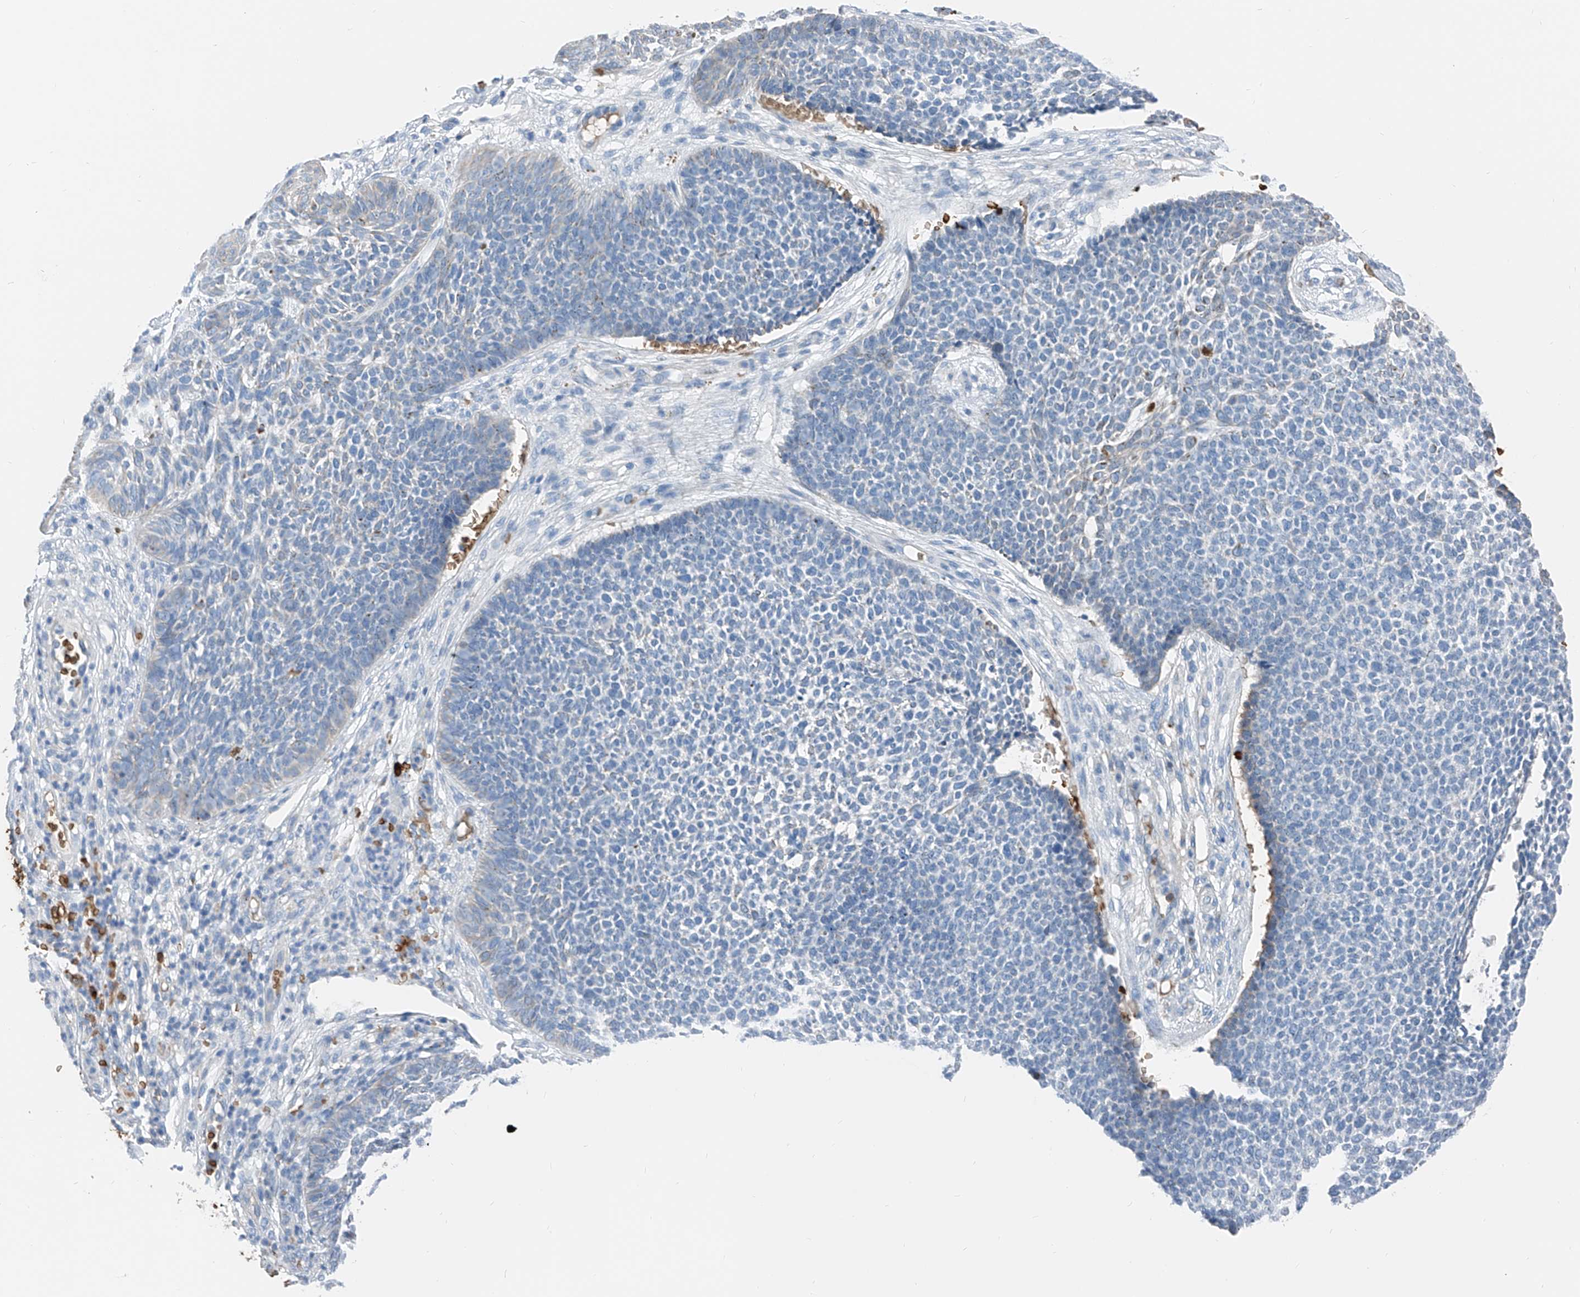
{"staining": {"intensity": "negative", "quantity": "none", "location": "none"}, "tissue": "skin cancer", "cell_type": "Tumor cells", "image_type": "cancer", "snomed": [{"axis": "morphology", "description": "Basal cell carcinoma"}, {"axis": "topography", "description": "Skin"}], "caption": "High magnification brightfield microscopy of skin cancer (basal cell carcinoma) stained with DAB (3,3'-diaminobenzidine) (brown) and counterstained with hematoxylin (blue): tumor cells show no significant expression.", "gene": "PRSS23", "patient": {"sex": "female", "age": 84}}